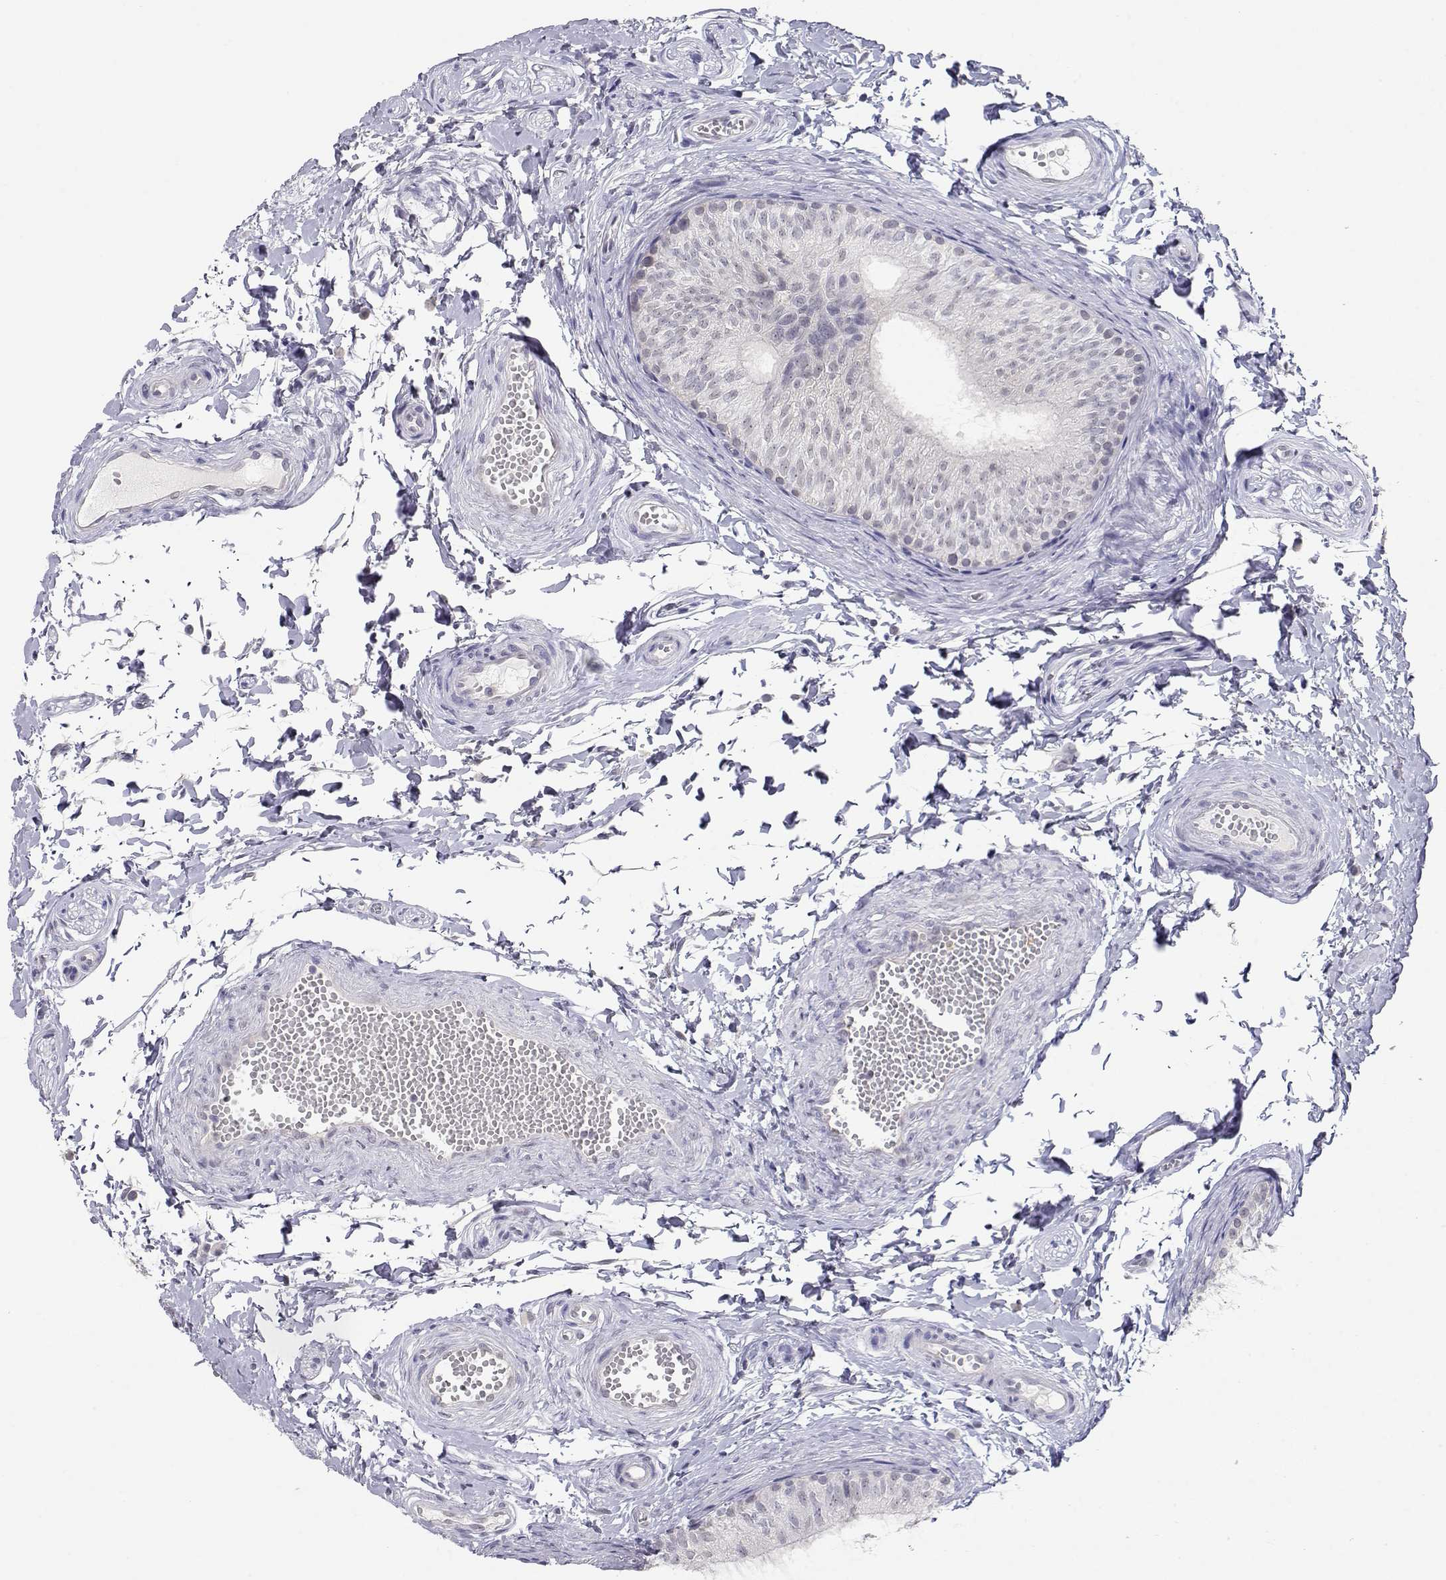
{"staining": {"intensity": "negative", "quantity": "none", "location": "none"}, "tissue": "epididymis", "cell_type": "Glandular cells", "image_type": "normal", "snomed": [{"axis": "morphology", "description": "Normal tissue, NOS"}, {"axis": "topography", "description": "Epididymis"}], "caption": "A high-resolution image shows IHC staining of normal epididymis, which displays no significant expression in glandular cells.", "gene": "ADA", "patient": {"sex": "male", "age": 22}}